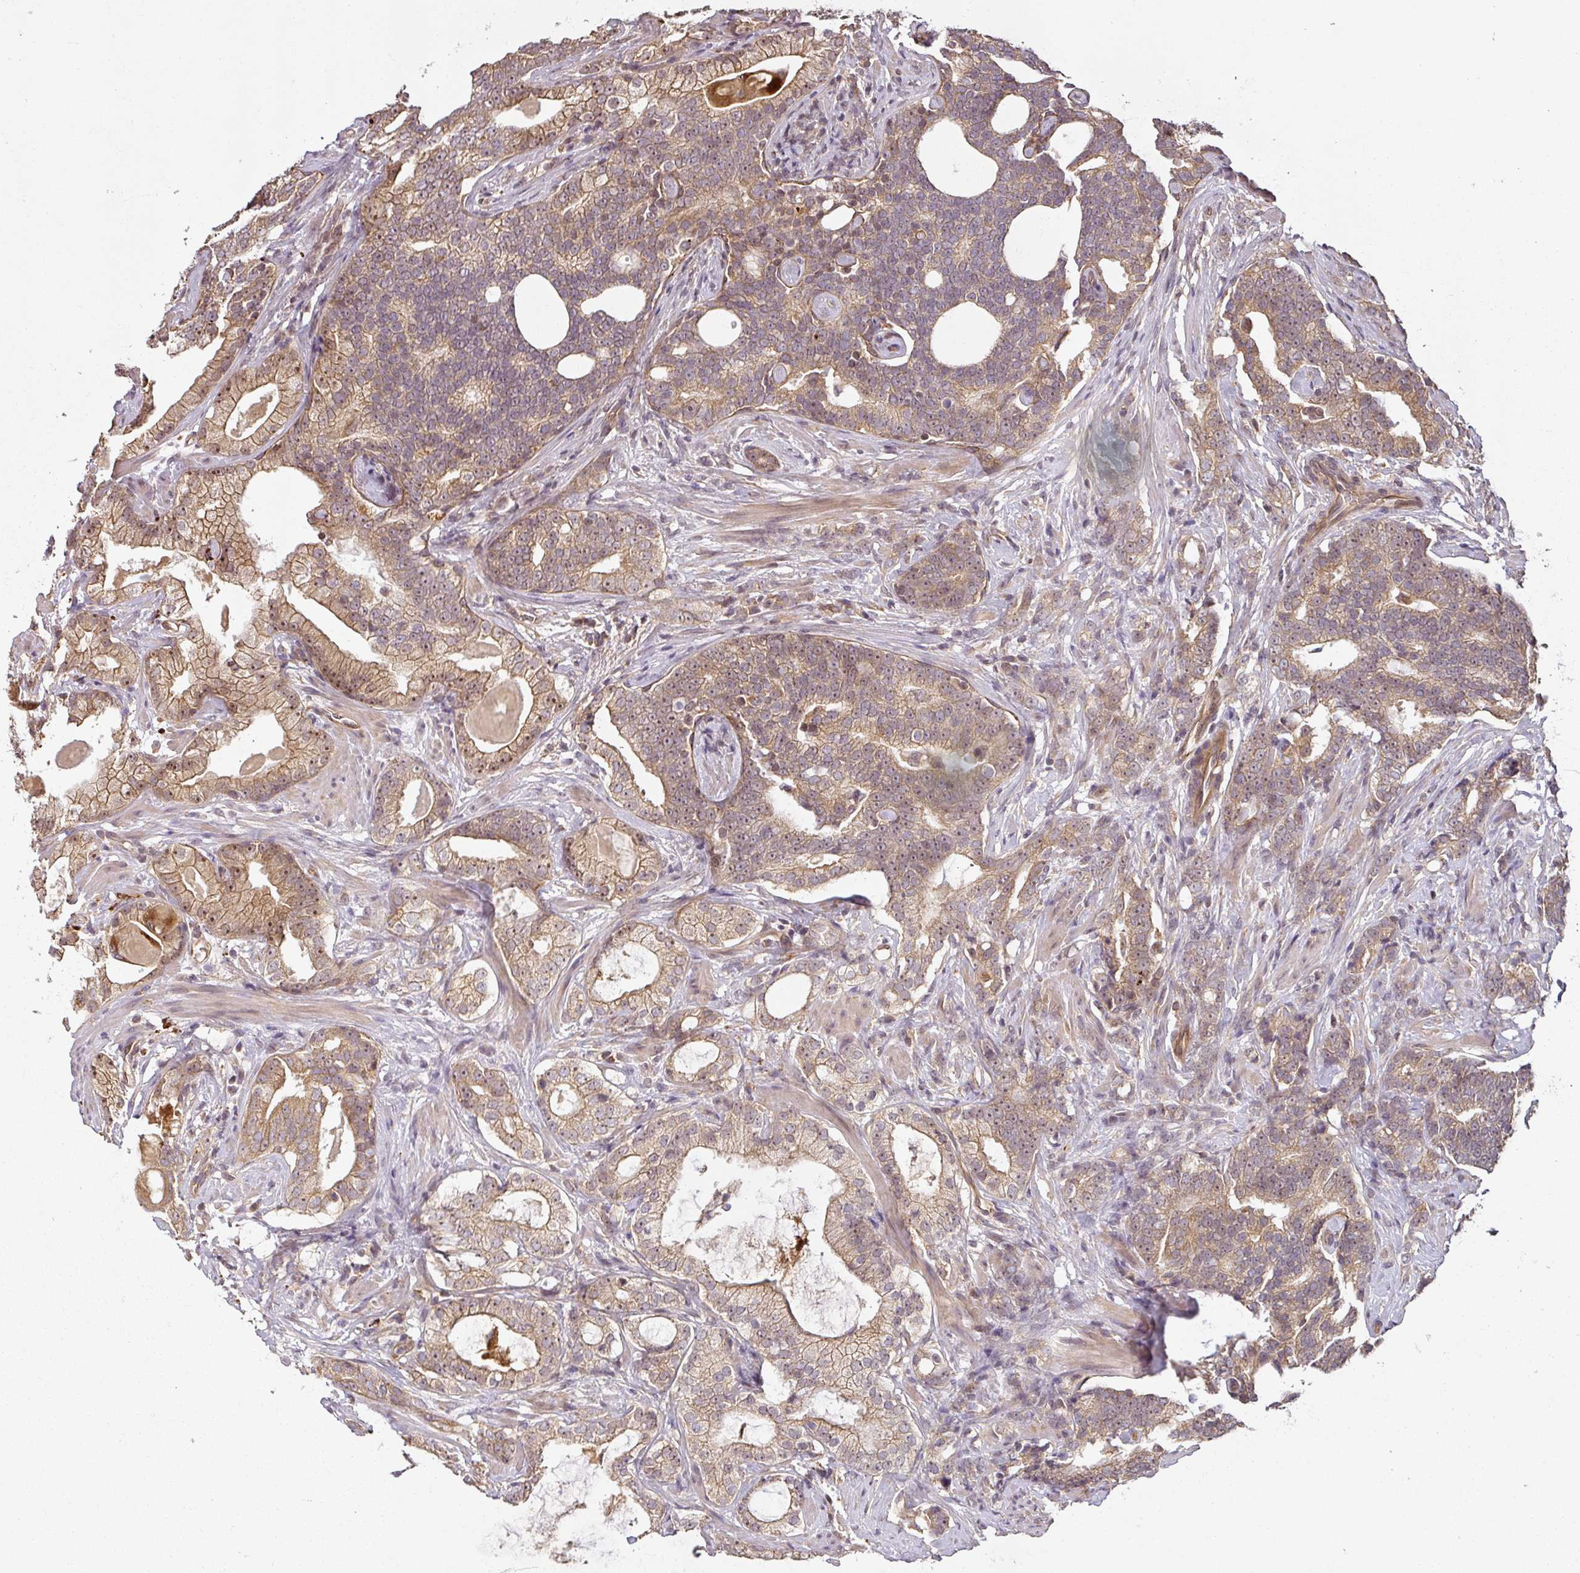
{"staining": {"intensity": "moderate", "quantity": "25%-75%", "location": "cytoplasmic/membranous,nuclear"}, "tissue": "prostate cancer", "cell_type": "Tumor cells", "image_type": "cancer", "snomed": [{"axis": "morphology", "description": "Adenocarcinoma, High grade"}, {"axis": "topography", "description": "Prostate"}], "caption": "Human high-grade adenocarcinoma (prostate) stained with a brown dye shows moderate cytoplasmic/membranous and nuclear positive positivity in about 25%-75% of tumor cells.", "gene": "DIMT1", "patient": {"sex": "male", "age": 64}}